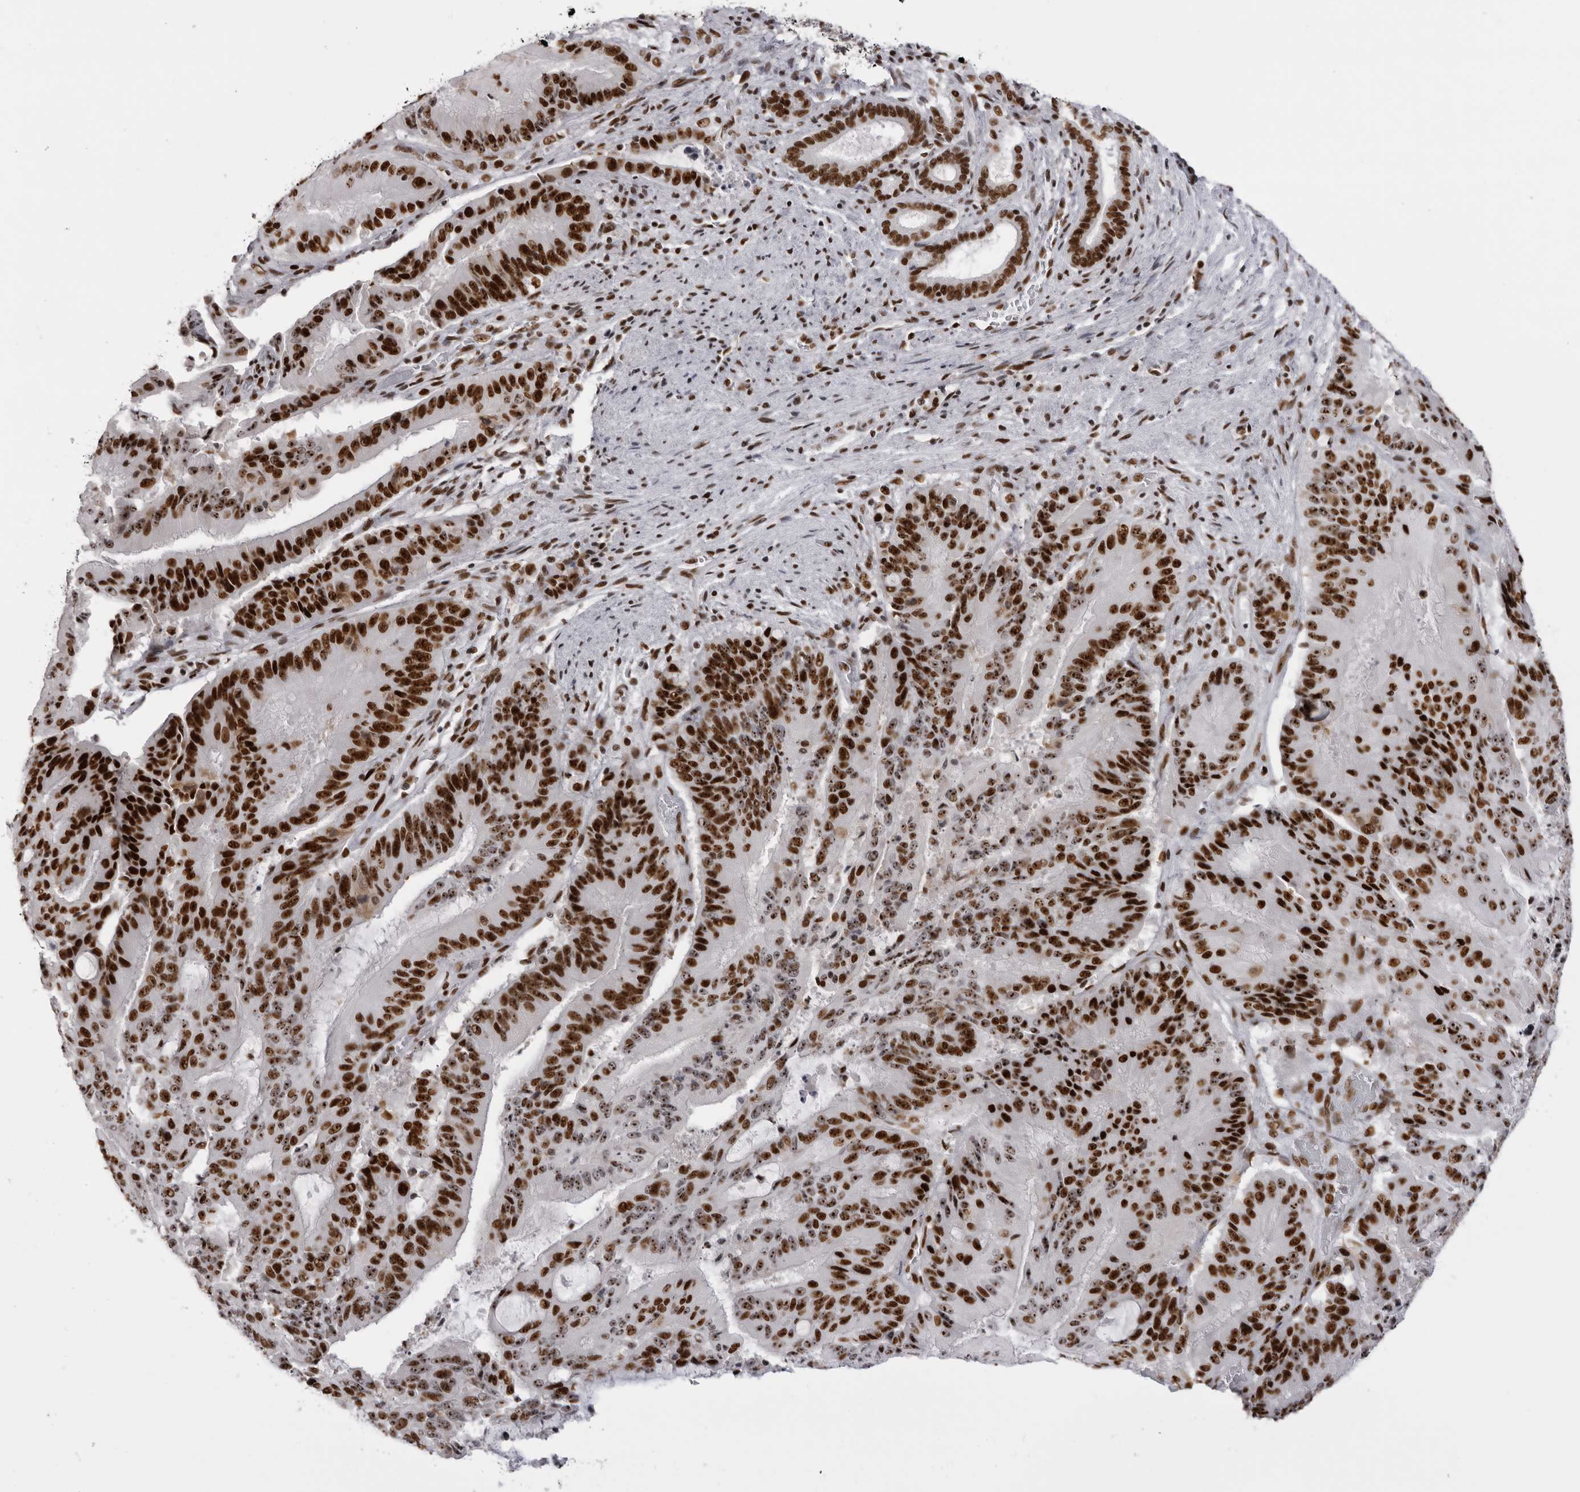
{"staining": {"intensity": "strong", "quantity": ">75%", "location": "nuclear"}, "tissue": "liver cancer", "cell_type": "Tumor cells", "image_type": "cancer", "snomed": [{"axis": "morphology", "description": "Normal tissue, NOS"}, {"axis": "morphology", "description": "Cholangiocarcinoma"}, {"axis": "topography", "description": "Liver"}, {"axis": "topography", "description": "Peripheral nerve tissue"}], "caption": "DAB (3,3'-diaminobenzidine) immunohistochemical staining of liver cancer exhibits strong nuclear protein expression in about >75% of tumor cells. The protein is shown in brown color, while the nuclei are stained blue.", "gene": "DHX9", "patient": {"sex": "female", "age": 73}}